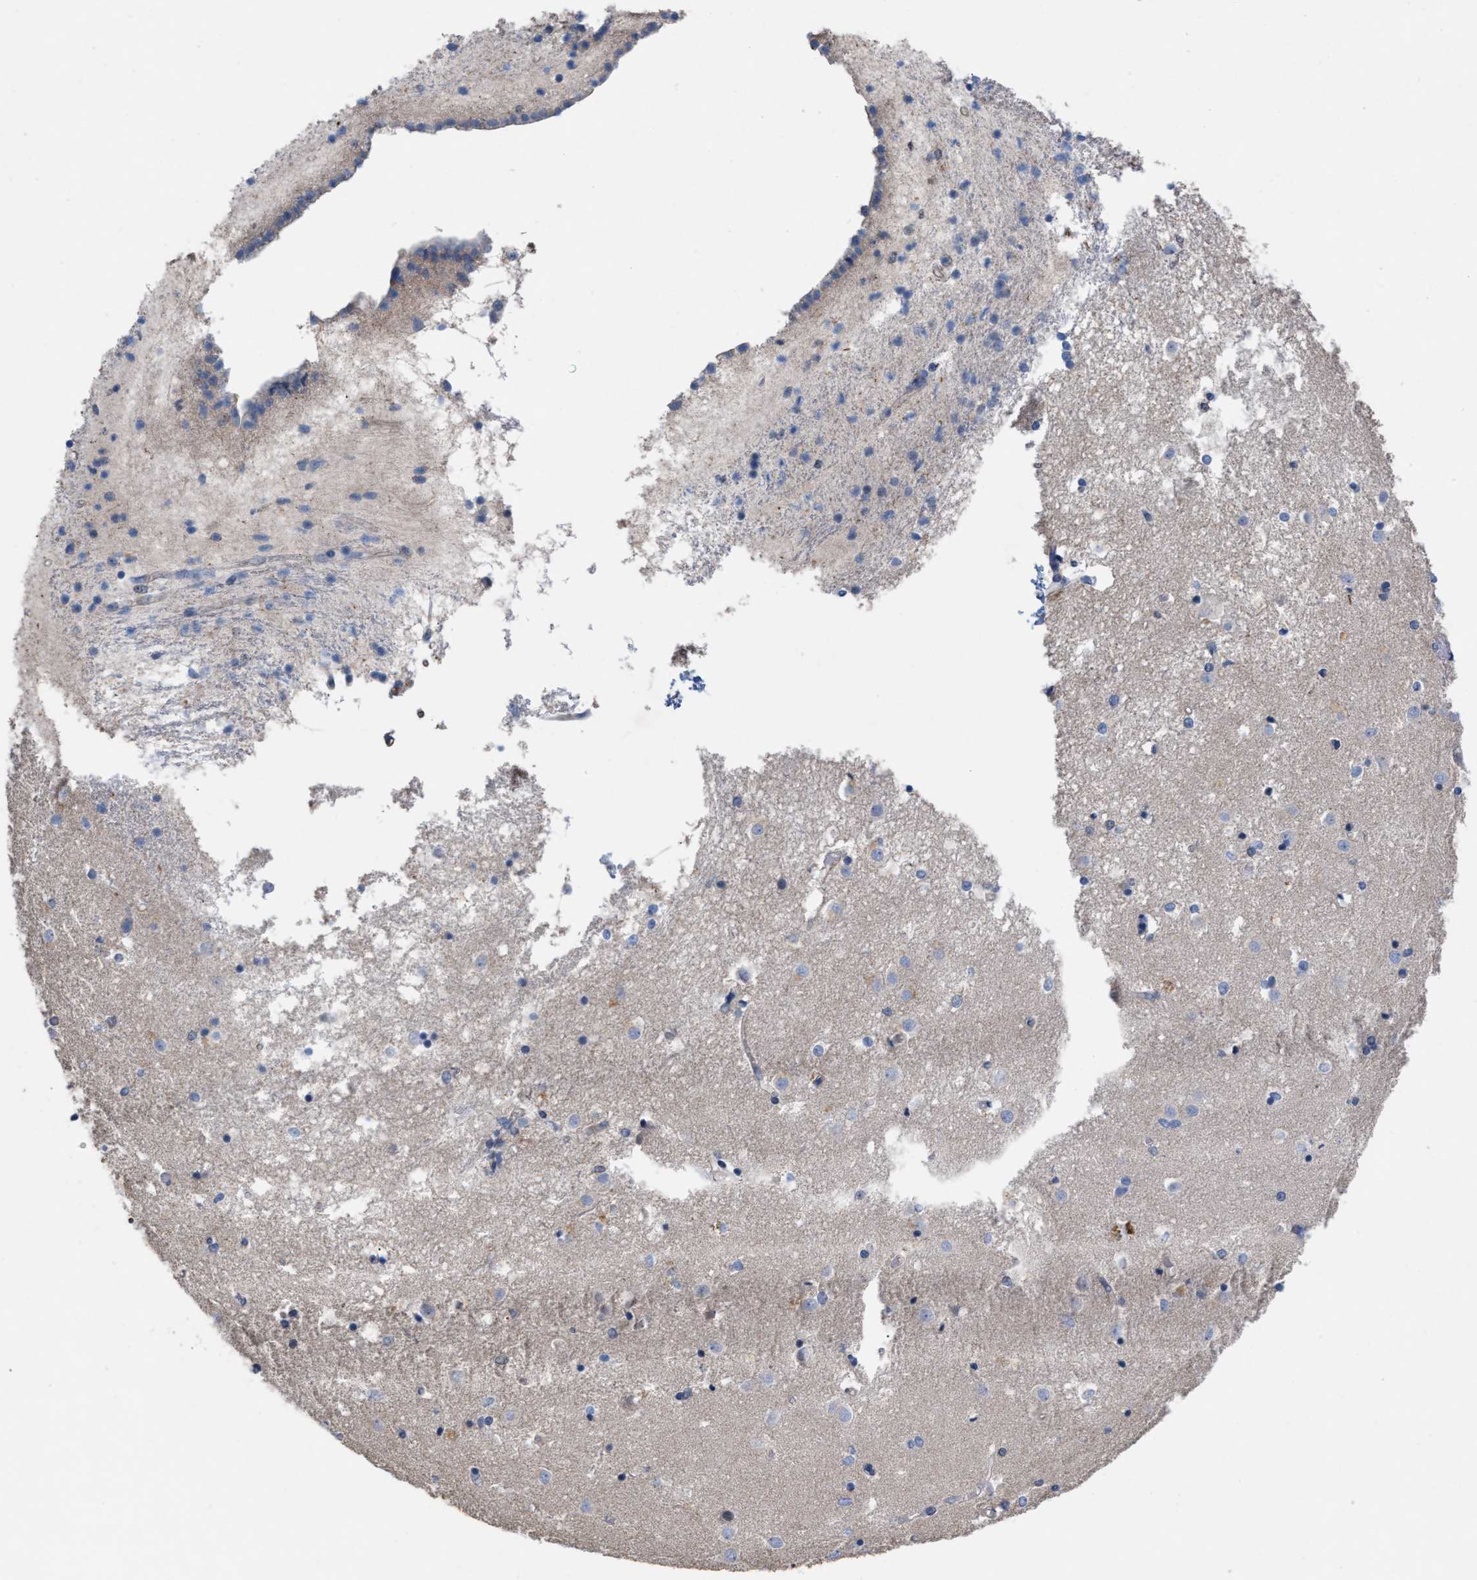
{"staining": {"intensity": "negative", "quantity": "none", "location": "none"}, "tissue": "caudate", "cell_type": "Glial cells", "image_type": "normal", "snomed": [{"axis": "morphology", "description": "Normal tissue, NOS"}, {"axis": "topography", "description": "Lateral ventricle wall"}], "caption": "Immunohistochemistry (IHC) micrograph of benign caudate stained for a protein (brown), which shows no positivity in glial cells. (DAB immunohistochemistry with hematoxylin counter stain).", "gene": "TMEM131", "patient": {"sex": "male", "age": 45}}